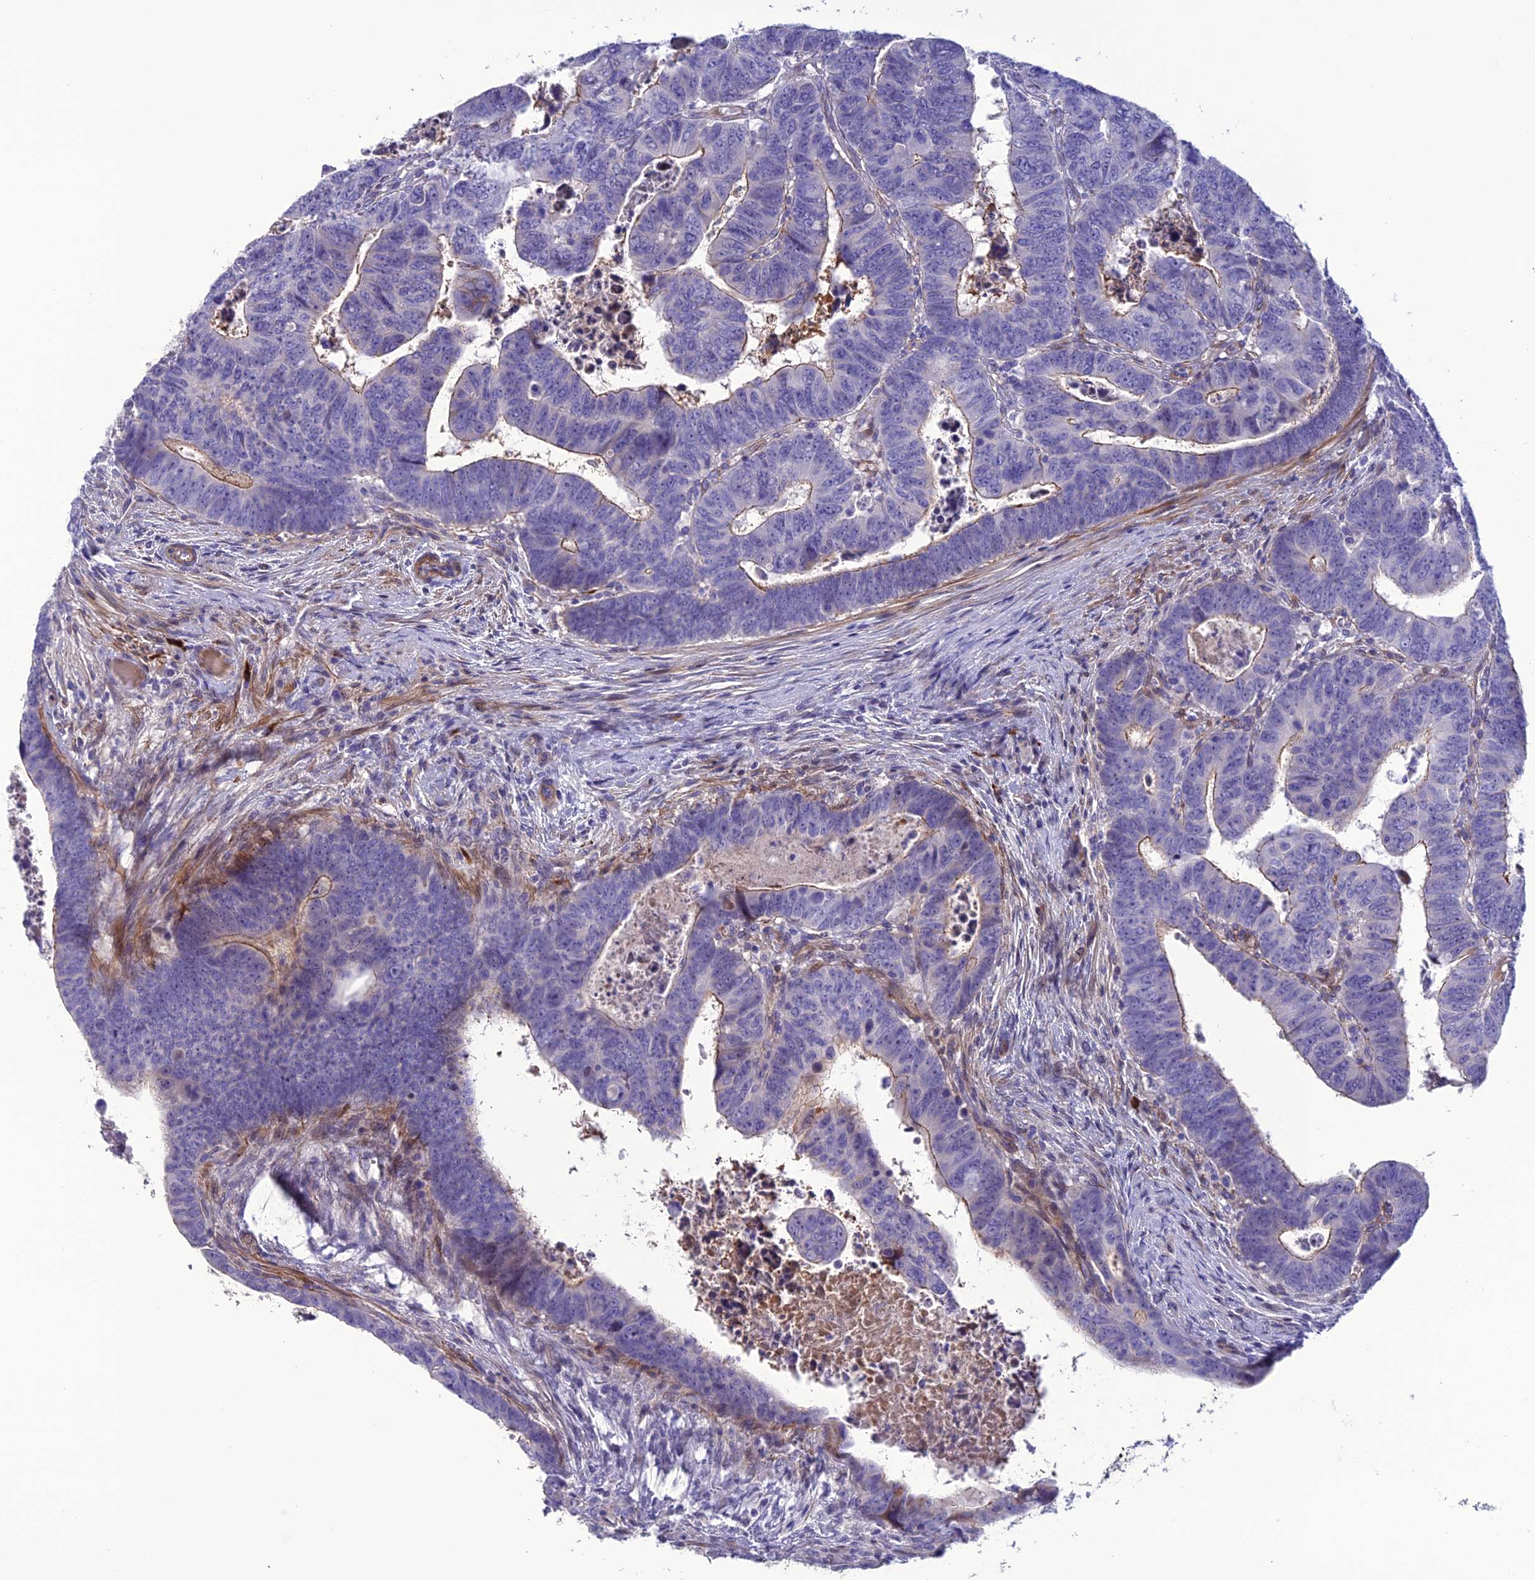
{"staining": {"intensity": "moderate", "quantity": "<25%", "location": "cytoplasmic/membranous"}, "tissue": "colorectal cancer", "cell_type": "Tumor cells", "image_type": "cancer", "snomed": [{"axis": "morphology", "description": "Normal tissue, NOS"}, {"axis": "morphology", "description": "Adenocarcinoma, NOS"}, {"axis": "topography", "description": "Rectum"}], "caption": "Moderate cytoplasmic/membranous expression is appreciated in about <25% of tumor cells in colorectal cancer.", "gene": "OR56B1", "patient": {"sex": "female", "age": 65}}